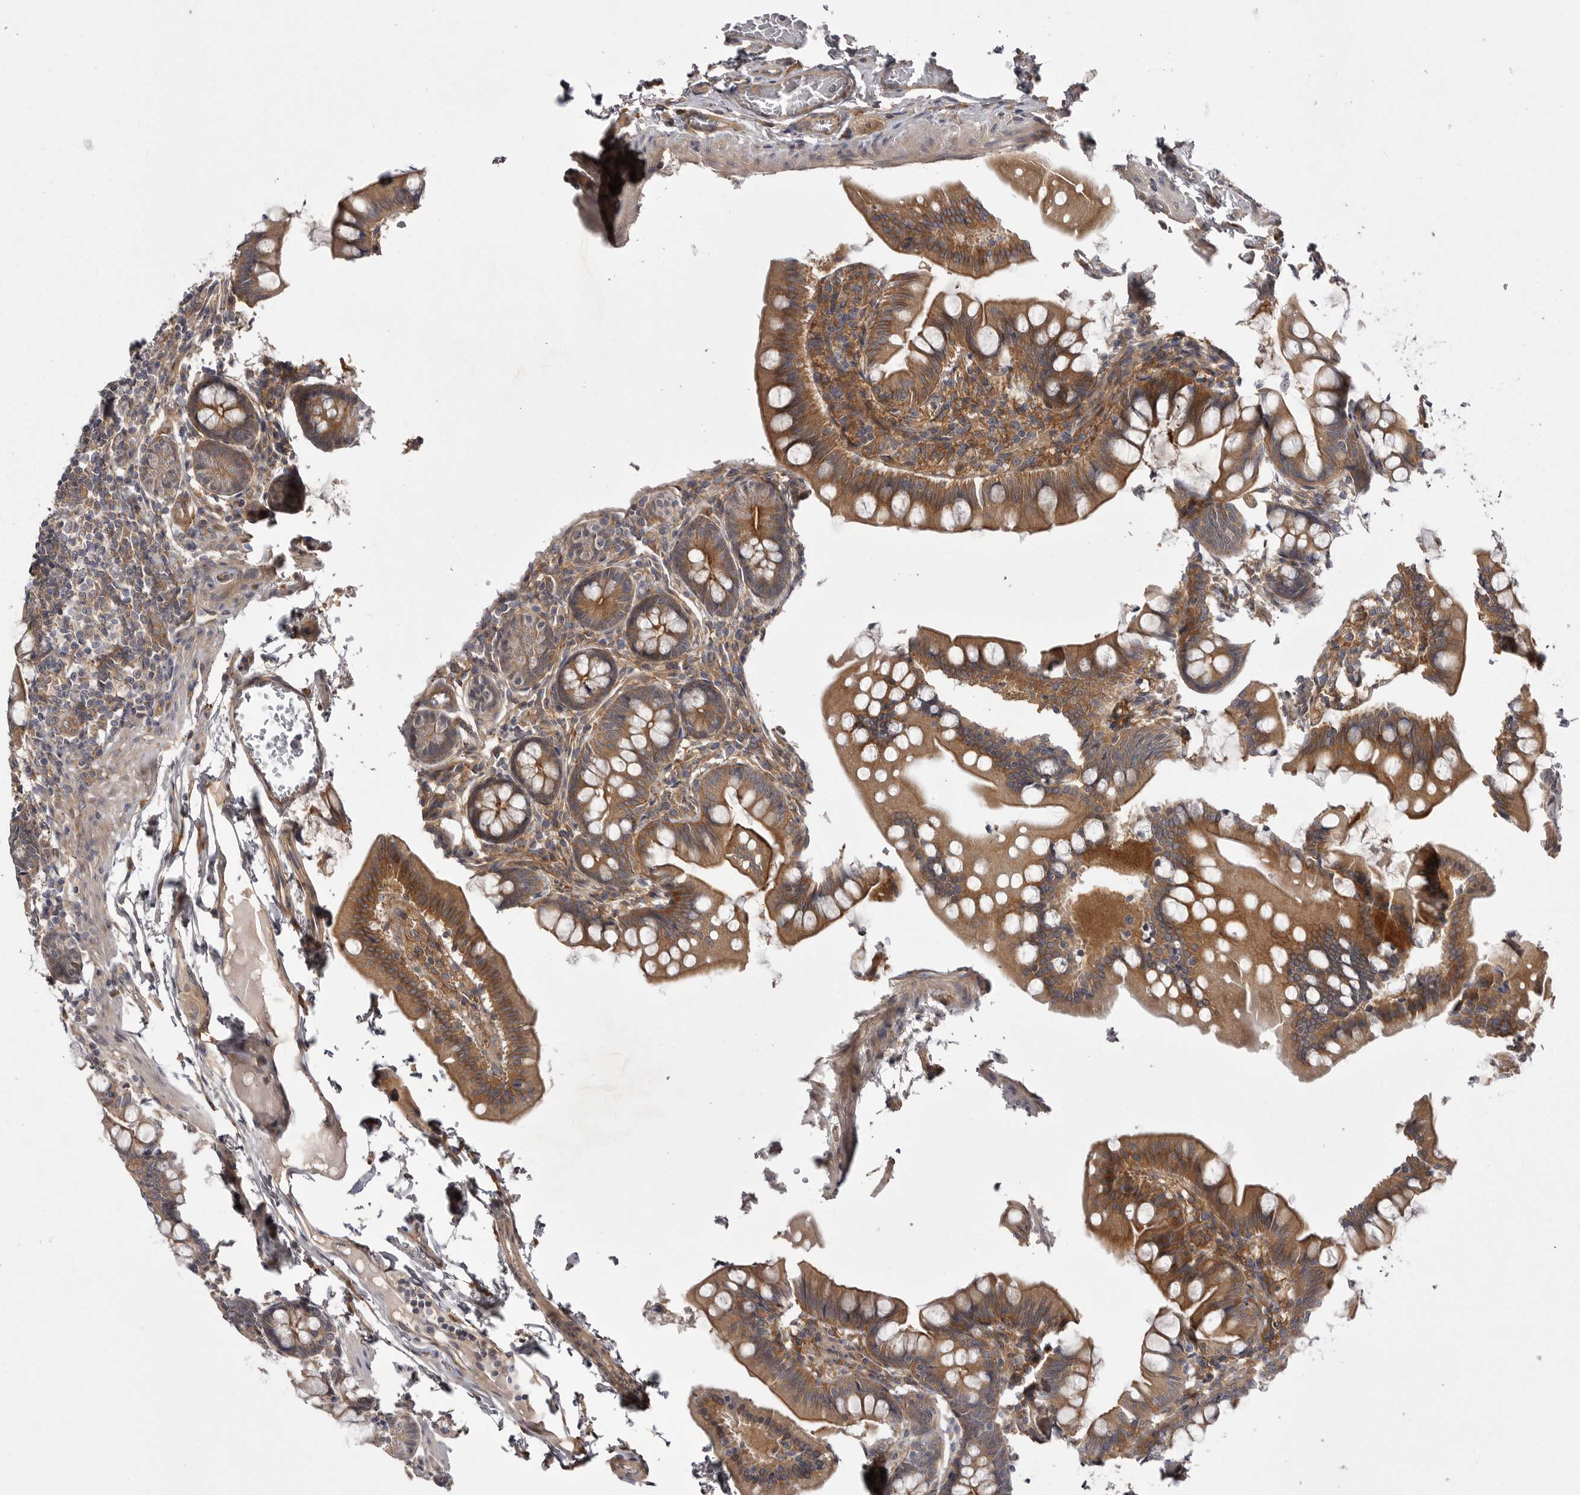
{"staining": {"intensity": "moderate", "quantity": ">75%", "location": "cytoplasmic/membranous"}, "tissue": "small intestine", "cell_type": "Glandular cells", "image_type": "normal", "snomed": [{"axis": "morphology", "description": "Normal tissue, NOS"}, {"axis": "topography", "description": "Small intestine"}], "caption": "Protein staining of unremarkable small intestine exhibits moderate cytoplasmic/membranous expression in approximately >75% of glandular cells. The staining was performed using DAB, with brown indicating positive protein expression. Nuclei are stained blue with hematoxylin.", "gene": "OSBPL9", "patient": {"sex": "male", "age": 7}}